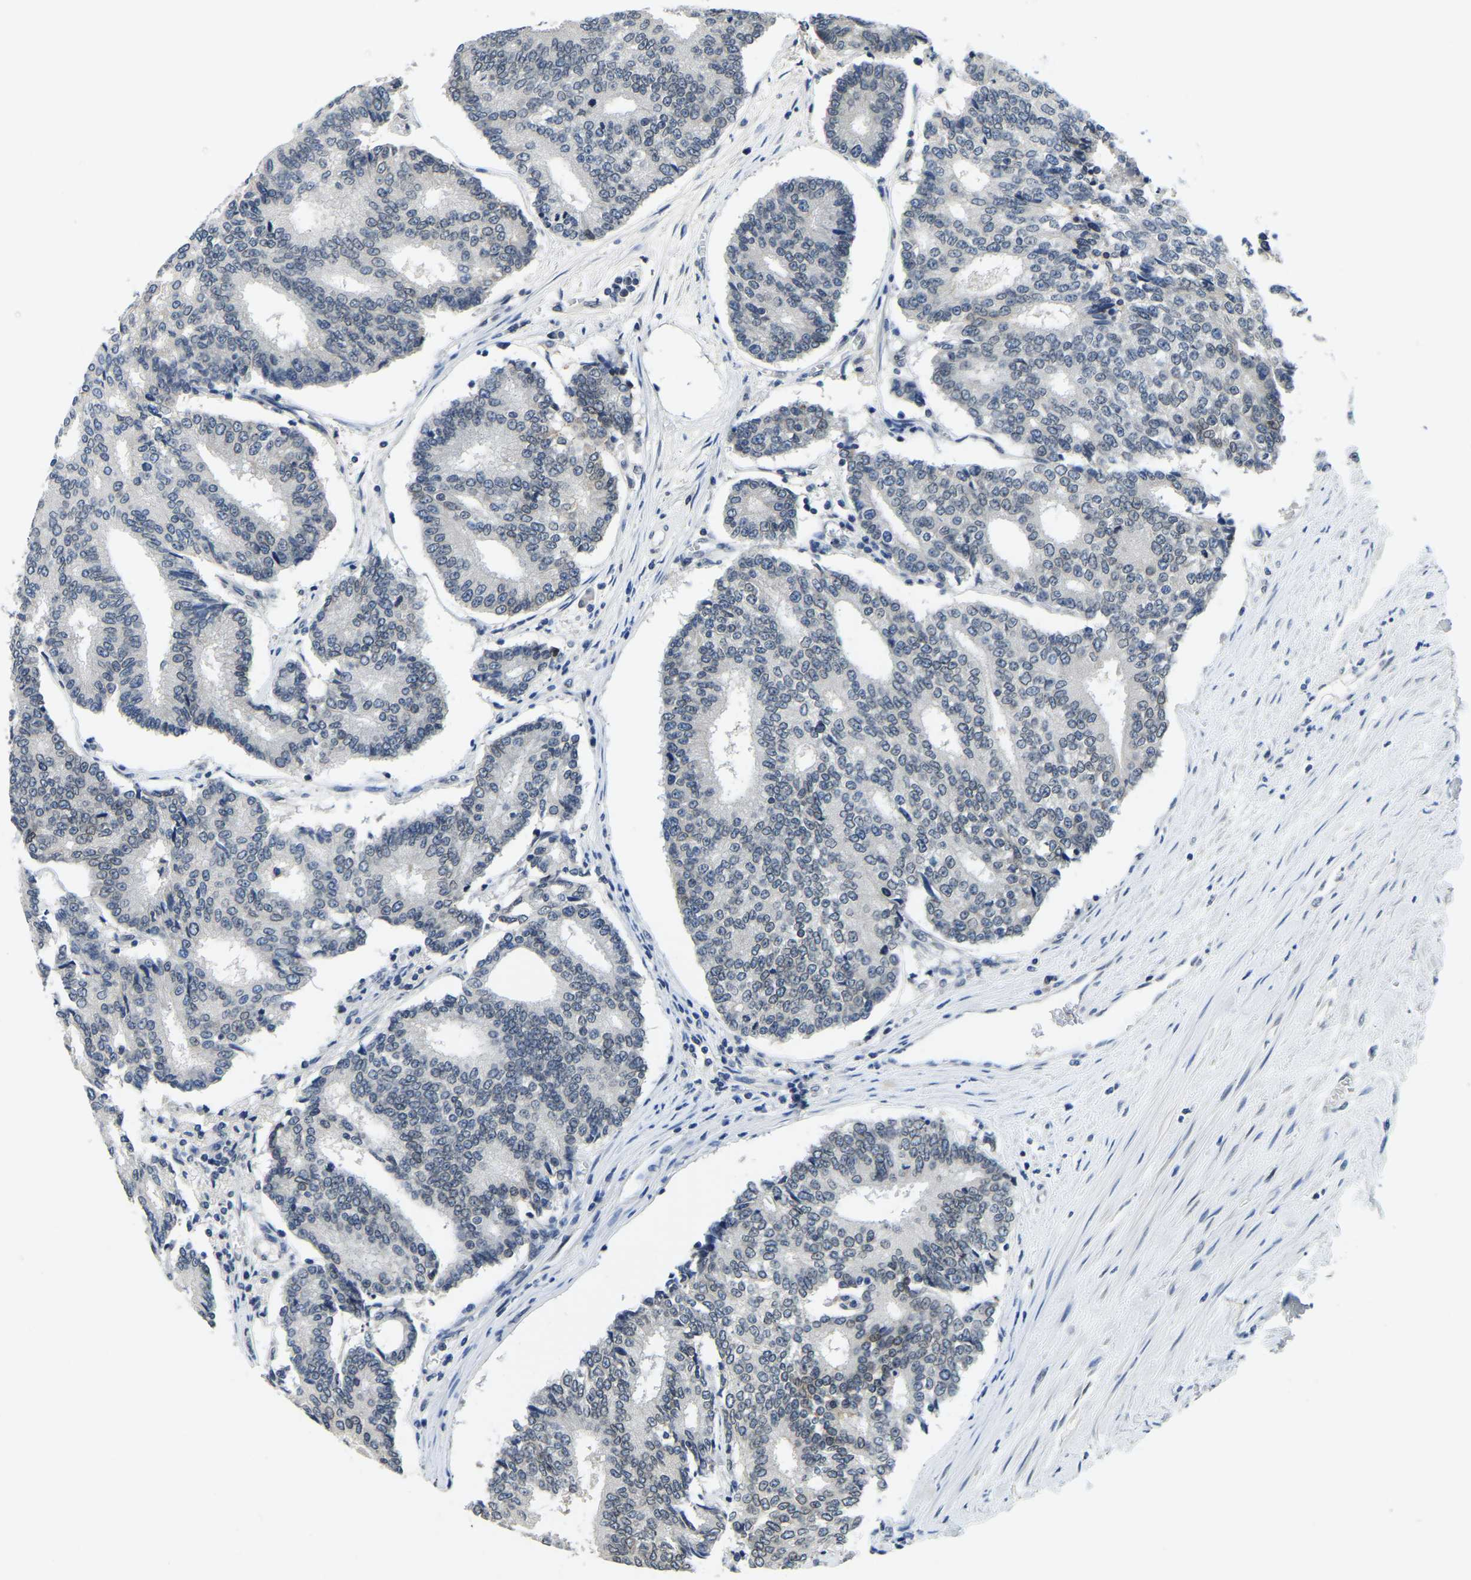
{"staining": {"intensity": "negative", "quantity": "none", "location": "none"}, "tissue": "prostate cancer", "cell_type": "Tumor cells", "image_type": "cancer", "snomed": [{"axis": "morphology", "description": "Adenocarcinoma, High grade"}, {"axis": "topography", "description": "Prostate"}], "caption": "Histopathology image shows no protein staining in tumor cells of adenocarcinoma (high-grade) (prostate) tissue. (Immunohistochemistry, brightfield microscopy, high magnification).", "gene": "RANBP2", "patient": {"sex": "male", "age": 55}}